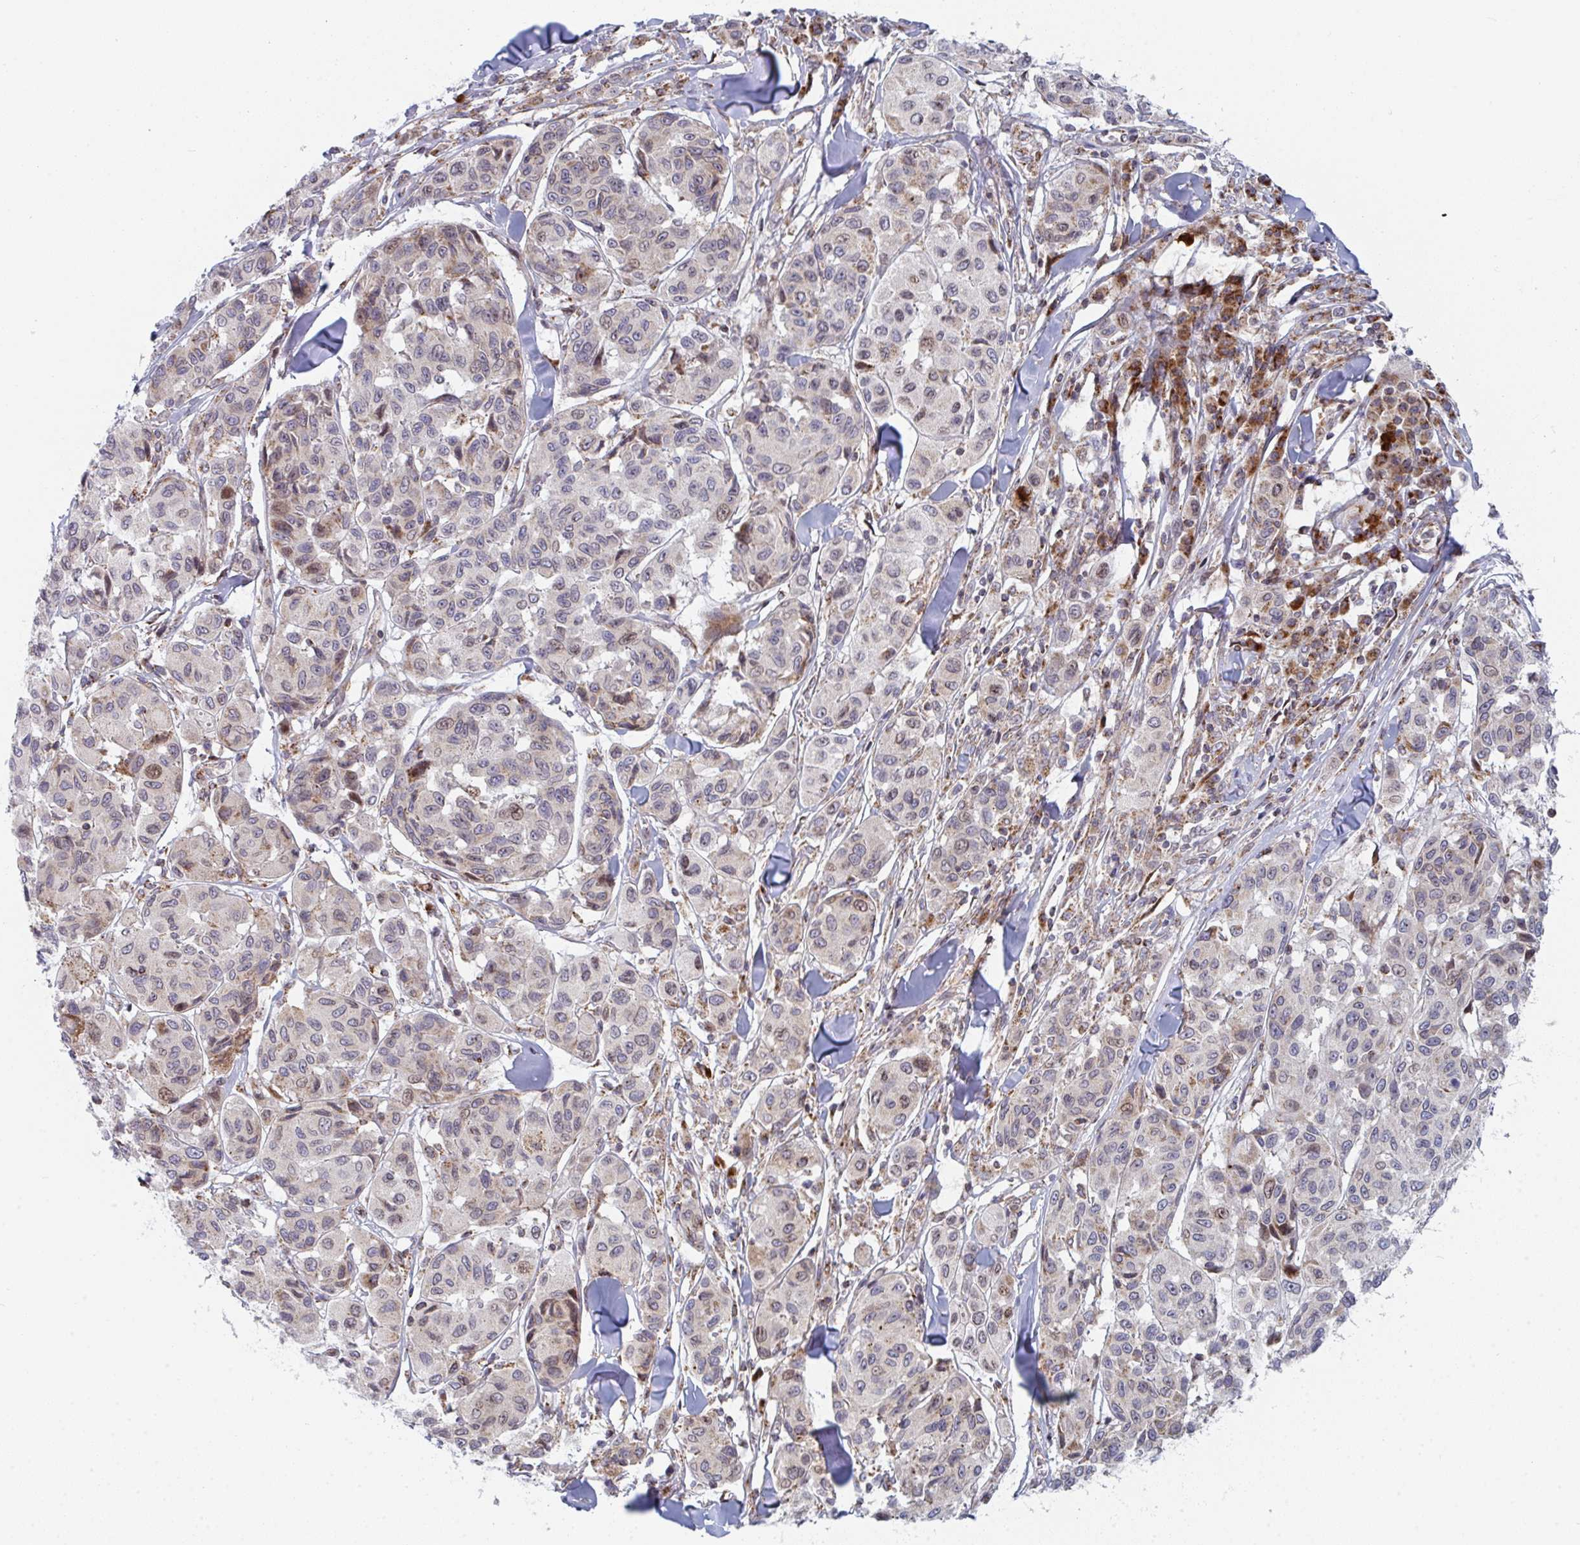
{"staining": {"intensity": "moderate", "quantity": "25%-75%", "location": "cytoplasmic/membranous"}, "tissue": "melanoma", "cell_type": "Tumor cells", "image_type": "cancer", "snomed": [{"axis": "morphology", "description": "Malignant melanoma, NOS"}, {"axis": "topography", "description": "Skin"}], "caption": "Protein analysis of melanoma tissue displays moderate cytoplasmic/membranous staining in approximately 25%-75% of tumor cells.", "gene": "PRKCH", "patient": {"sex": "female", "age": 66}}